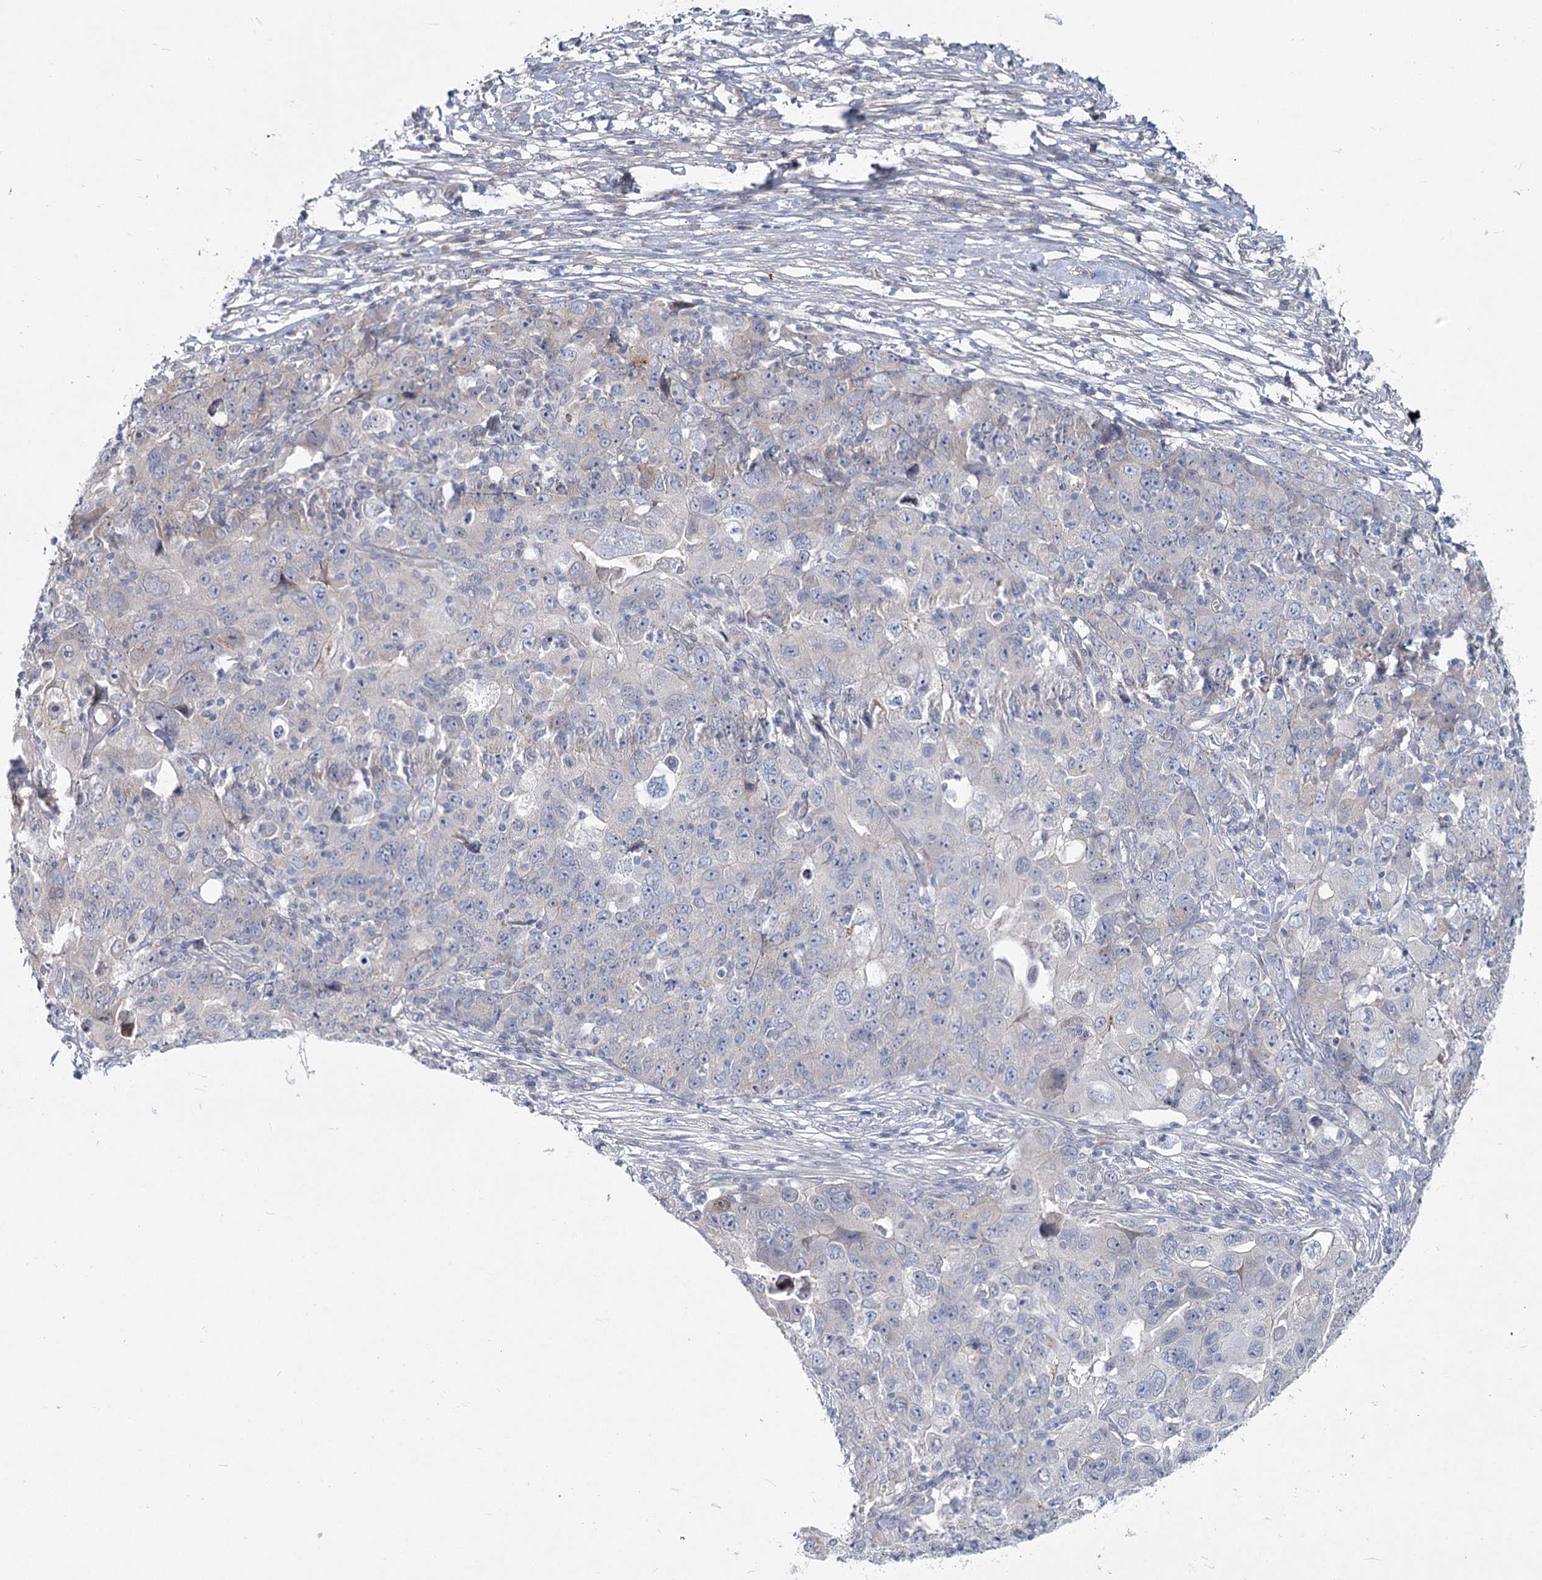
{"staining": {"intensity": "negative", "quantity": "none", "location": "none"}, "tissue": "ovarian cancer", "cell_type": "Tumor cells", "image_type": "cancer", "snomed": [{"axis": "morphology", "description": "Carcinoma, endometroid"}, {"axis": "topography", "description": "Ovary"}], "caption": "IHC micrograph of human endometroid carcinoma (ovarian) stained for a protein (brown), which displays no expression in tumor cells.", "gene": "SPINK13", "patient": {"sex": "female", "age": 42}}